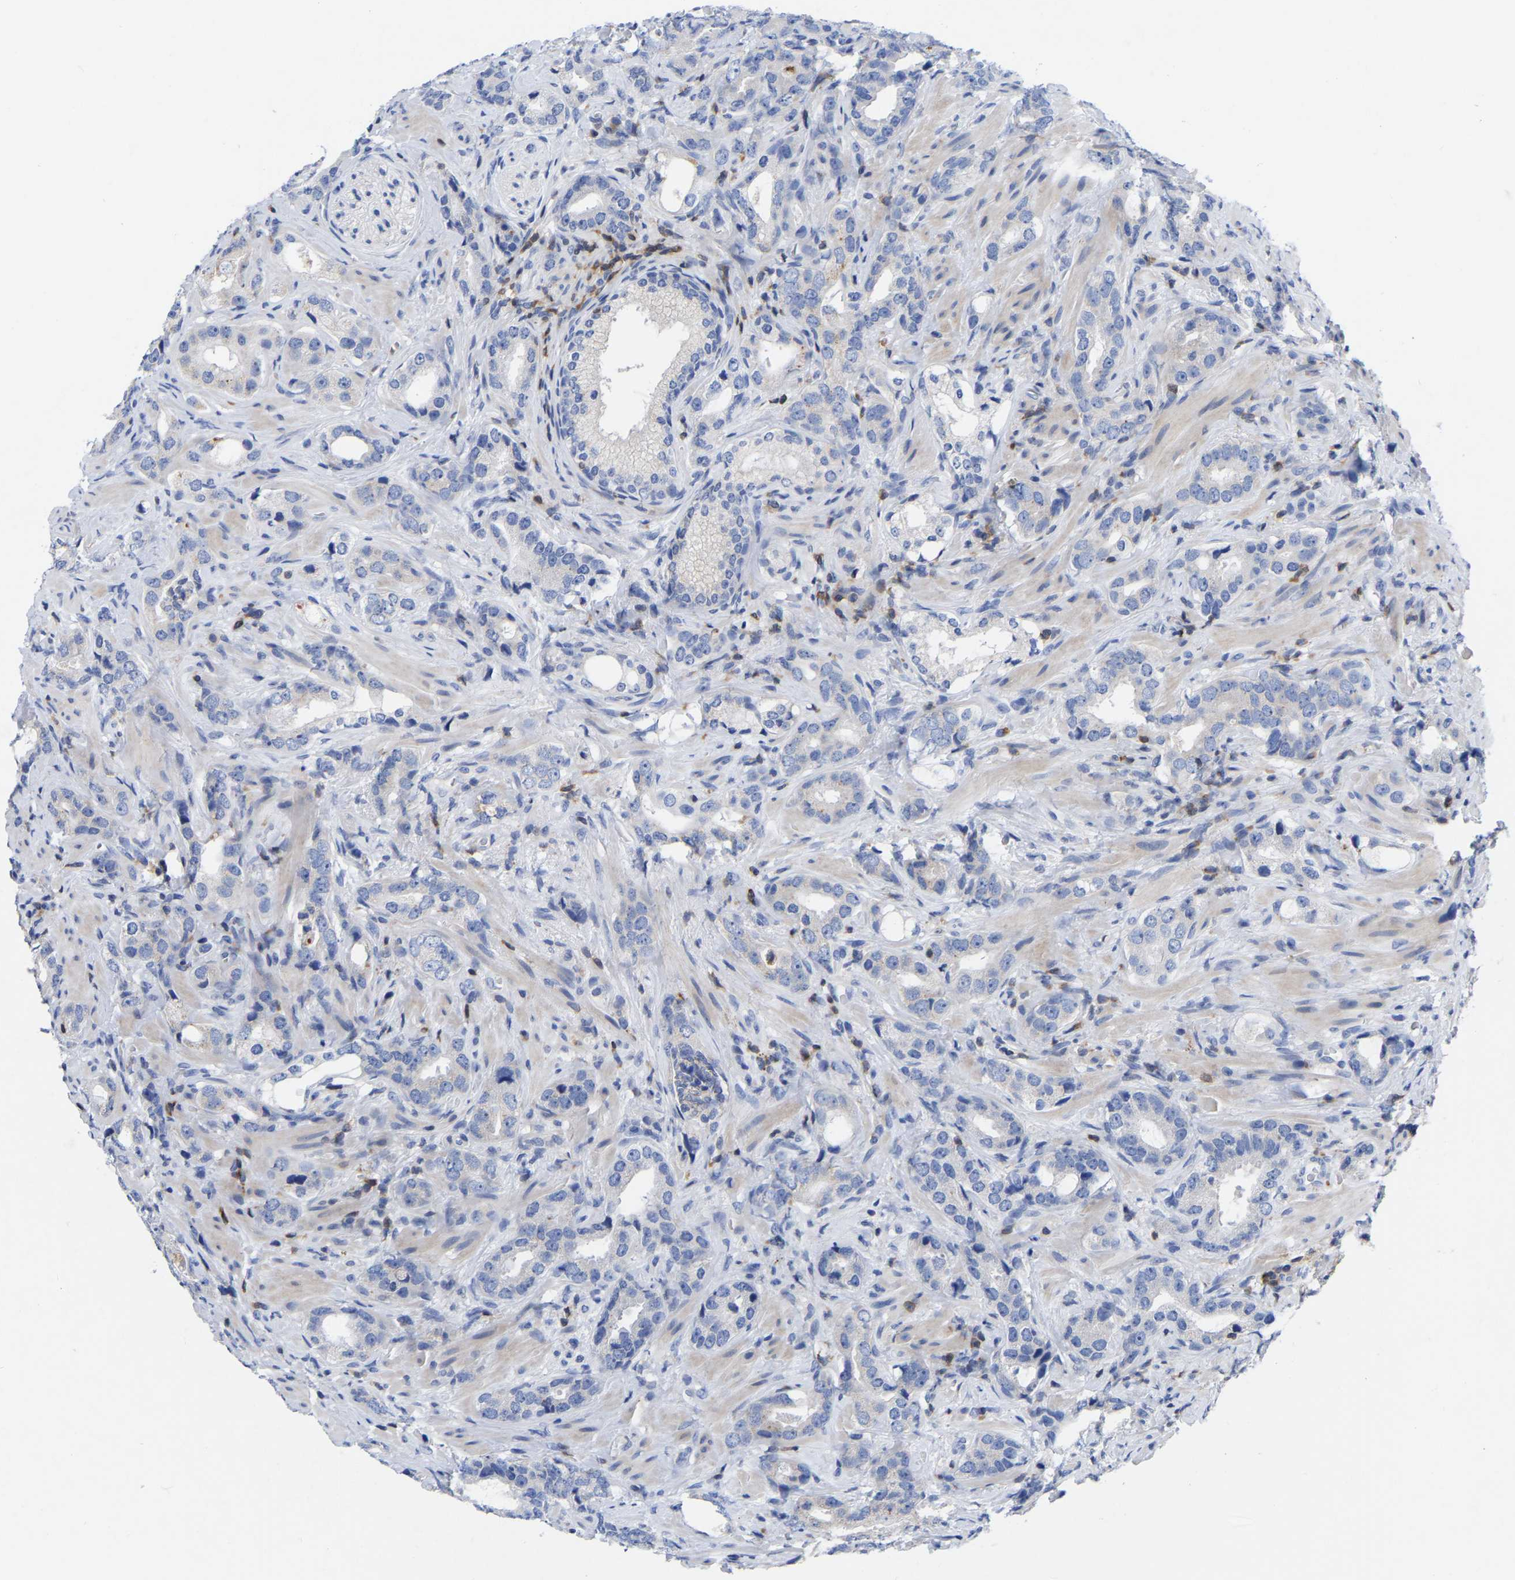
{"staining": {"intensity": "negative", "quantity": "none", "location": "none"}, "tissue": "prostate cancer", "cell_type": "Tumor cells", "image_type": "cancer", "snomed": [{"axis": "morphology", "description": "Adenocarcinoma, High grade"}, {"axis": "topography", "description": "Prostate"}], "caption": "Immunohistochemistry (IHC) micrograph of prostate cancer stained for a protein (brown), which displays no positivity in tumor cells.", "gene": "PTPN7", "patient": {"sex": "male", "age": 63}}